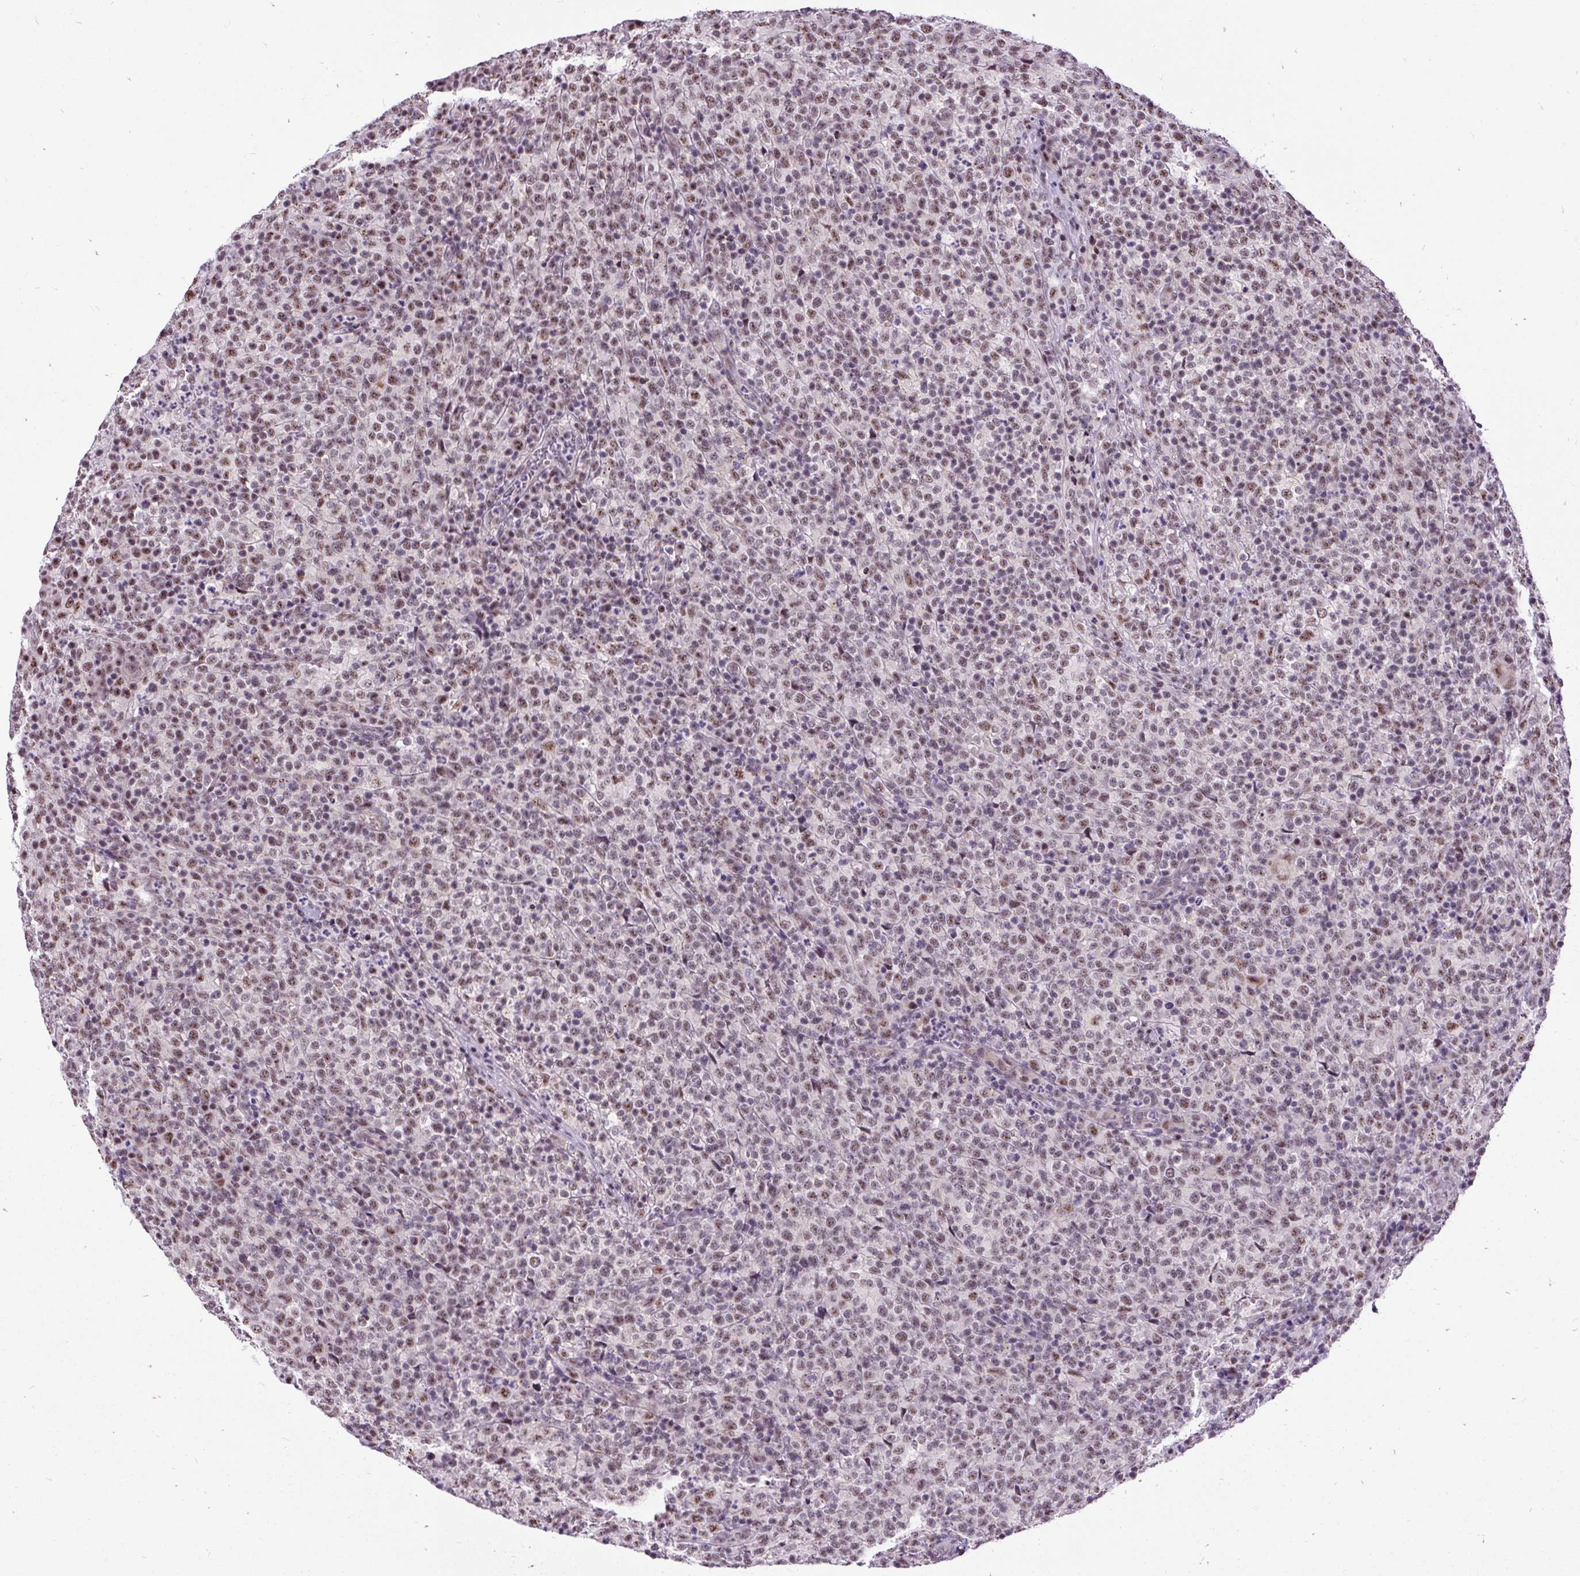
{"staining": {"intensity": "moderate", "quantity": "25%-75%", "location": "nuclear"}, "tissue": "lymphoma", "cell_type": "Tumor cells", "image_type": "cancer", "snomed": [{"axis": "morphology", "description": "Malignant lymphoma, non-Hodgkin's type, High grade"}, {"axis": "topography", "description": "Lymph node"}], "caption": "A brown stain labels moderate nuclear positivity of a protein in lymphoma tumor cells.", "gene": "SMC5", "patient": {"sex": "male", "age": 54}}